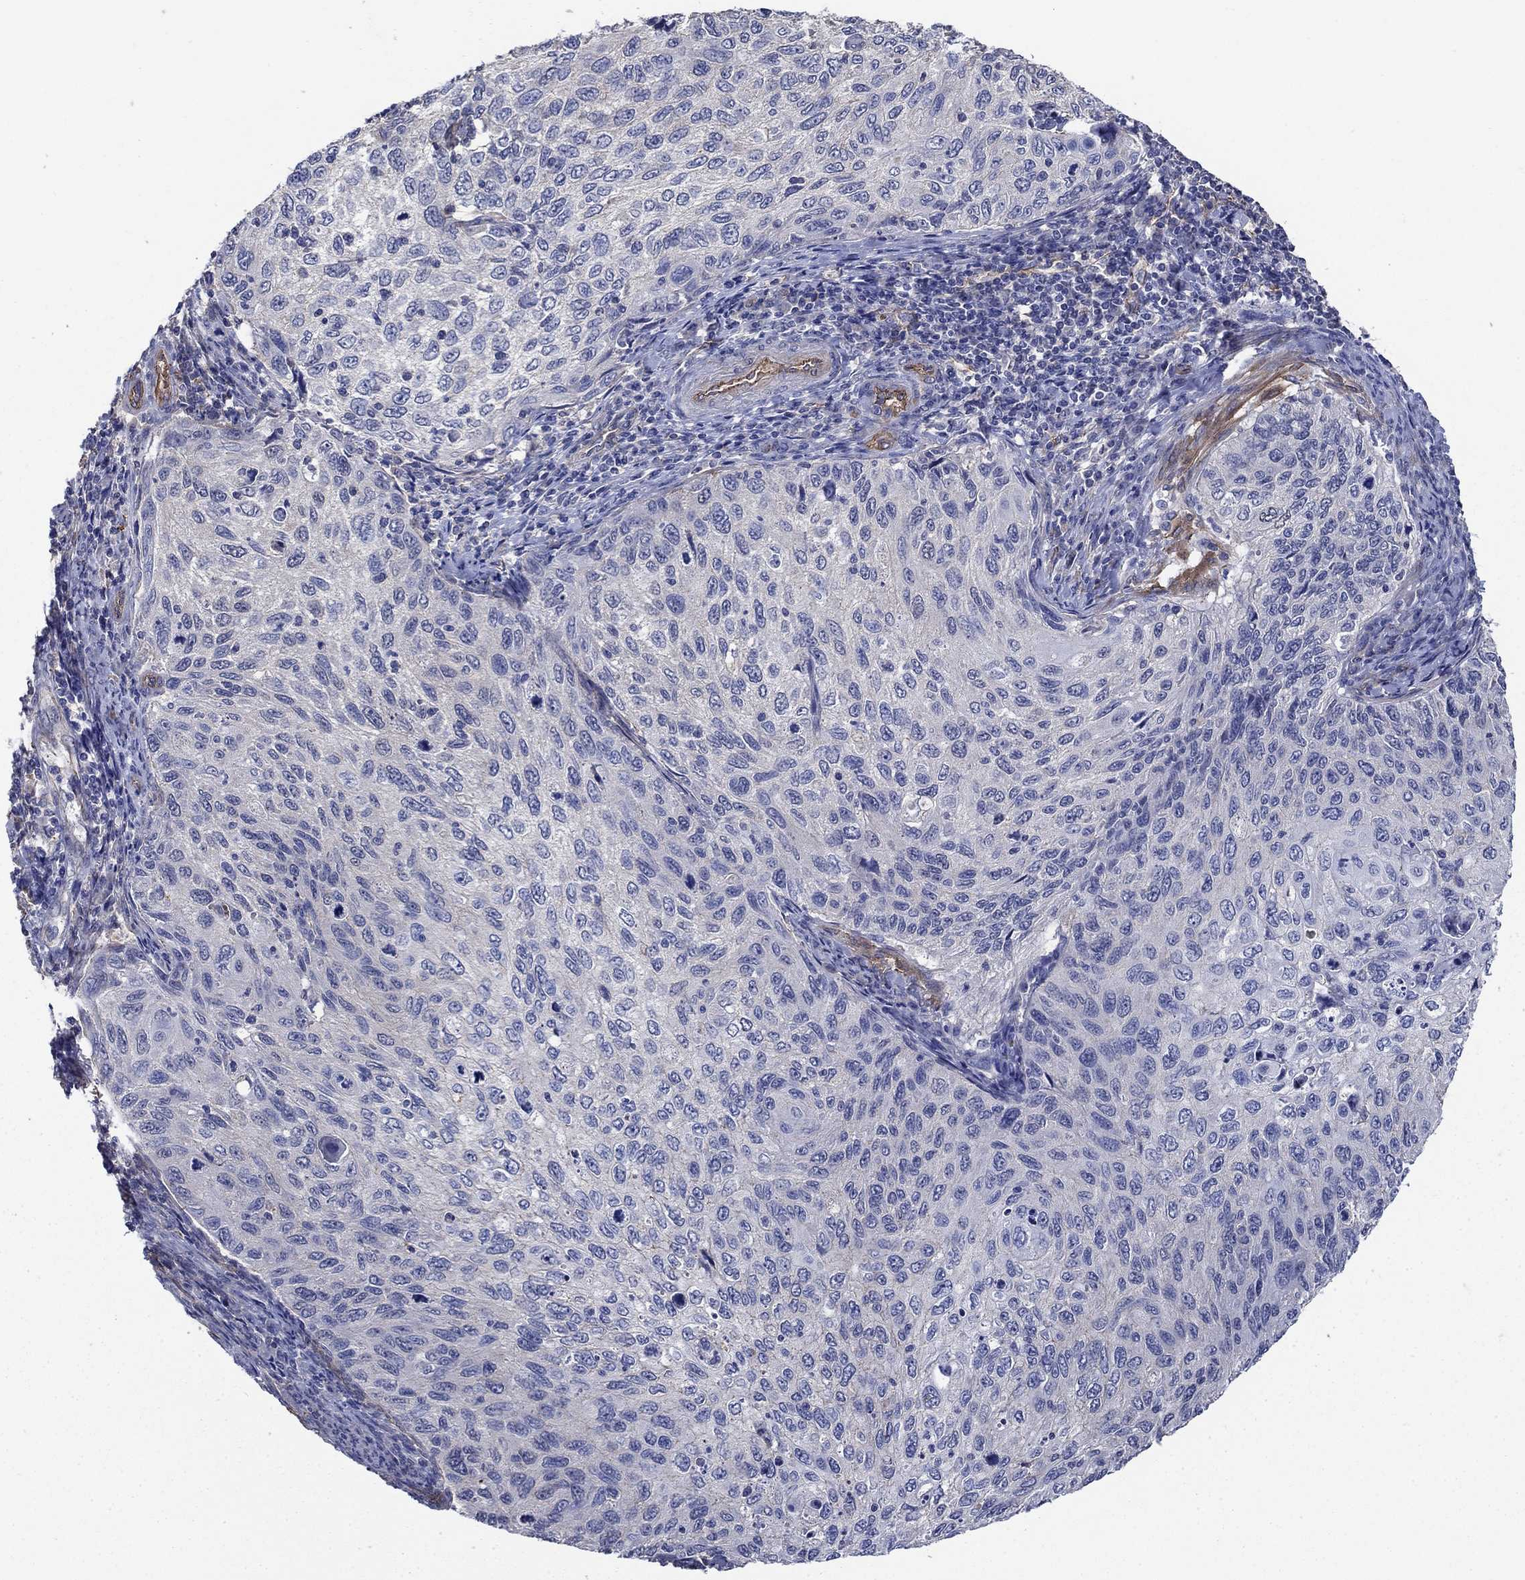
{"staining": {"intensity": "negative", "quantity": "none", "location": "none"}, "tissue": "cervical cancer", "cell_type": "Tumor cells", "image_type": "cancer", "snomed": [{"axis": "morphology", "description": "Squamous cell carcinoma, NOS"}, {"axis": "topography", "description": "Cervix"}], "caption": "This is an IHC micrograph of cervical cancer (squamous cell carcinoma). There is no positivity in tumor cells.", "gene": "FLNC", "patient": {"sex": "female", "age": 70}}